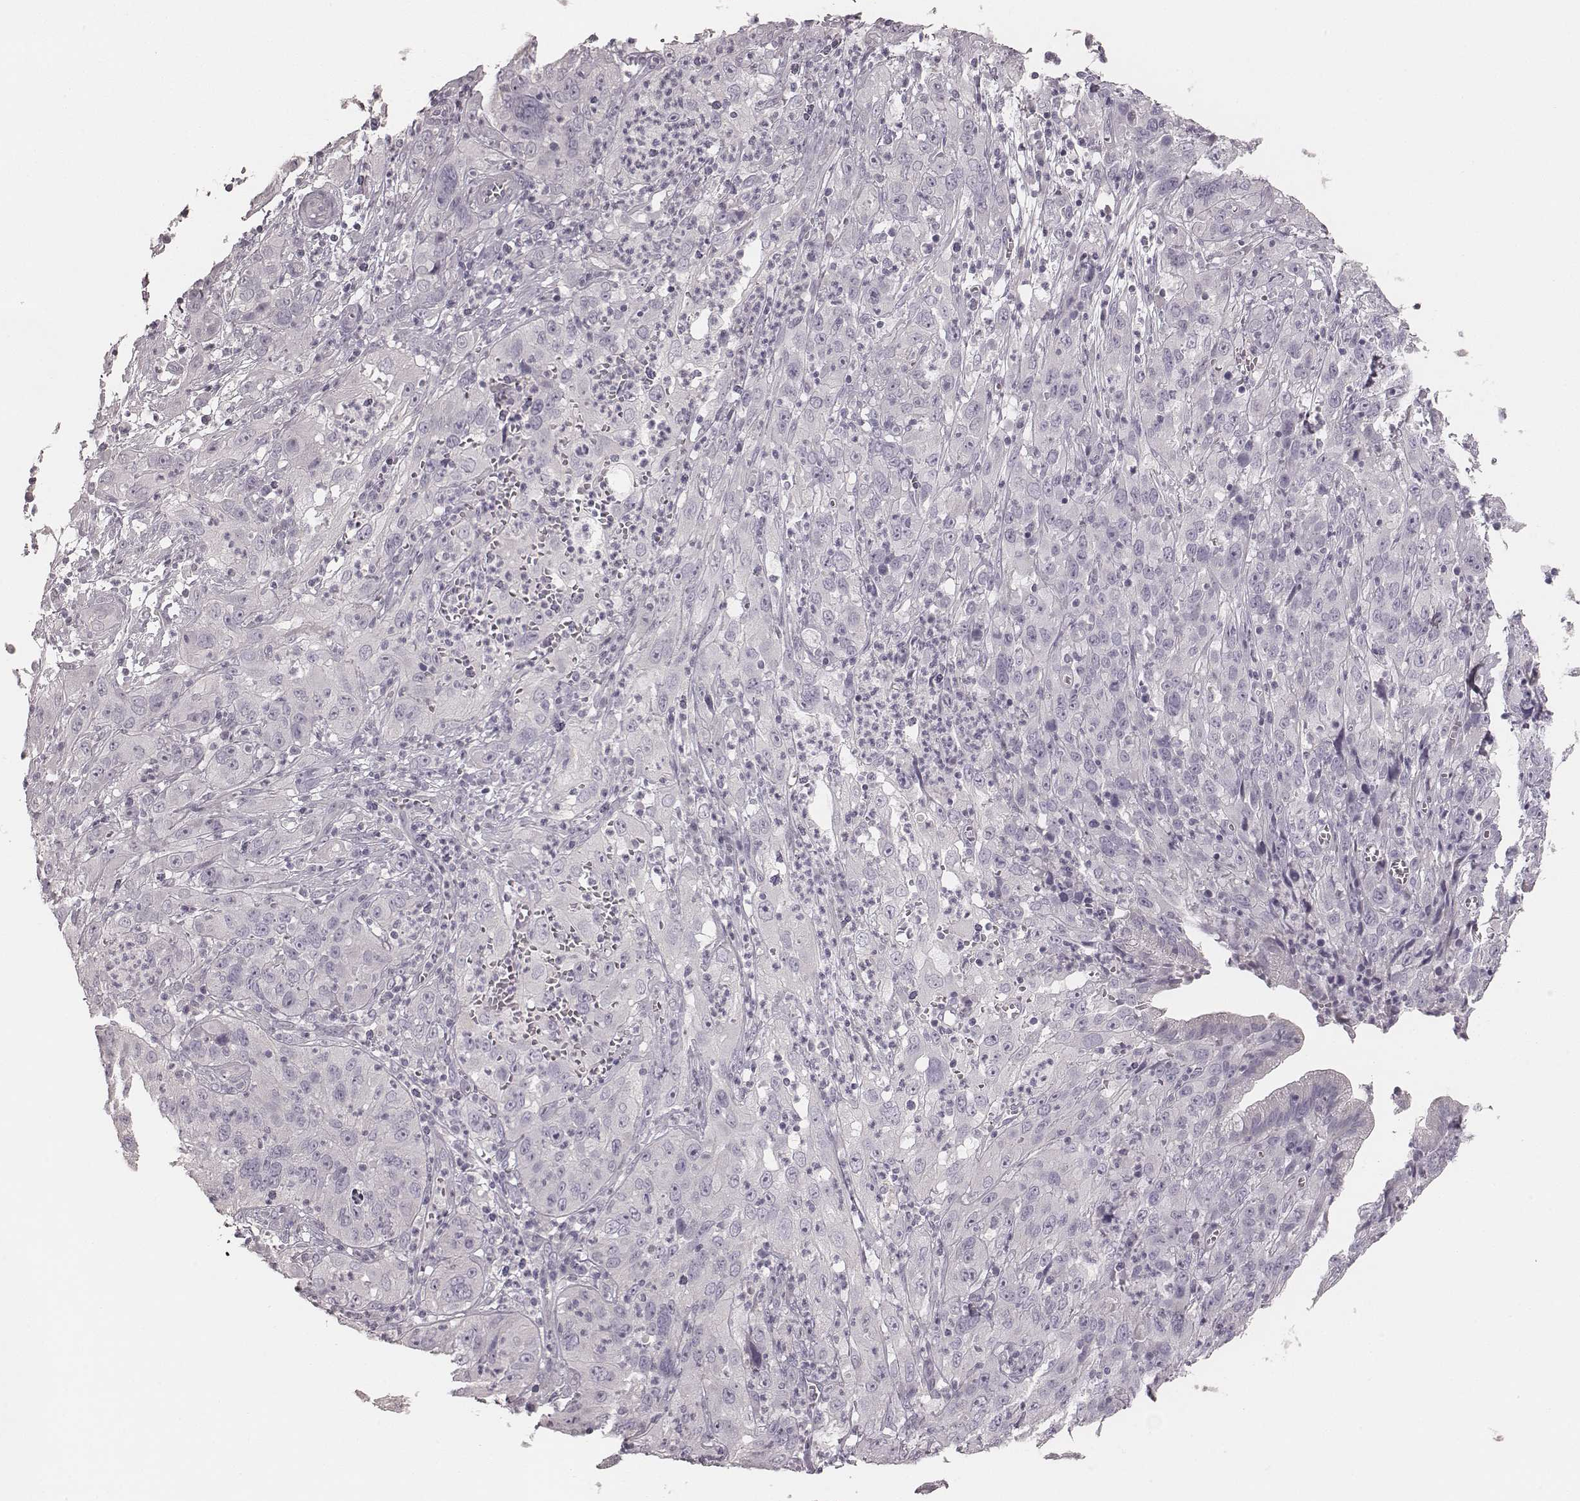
{"staining": {"intensity": "negative", "quantity": "none", "location": "none"}, "tissue": "cervical cancer", "cell_type": "Tumor cells", "image_type": "cancer", "snomed": [{"axis": "morphology", "description": "Squamous cell carcinoma, NOS"}, {"axis": "topography", "description": "Cervix"}], "caption": "This is an immunohistochemistry (IHC) micrograph of cervical cancer (squamous cell carcinoma). There is no expression in tumor cells.", "gene": "ZP4", "patient": {"sex": "female", "age": 32}}